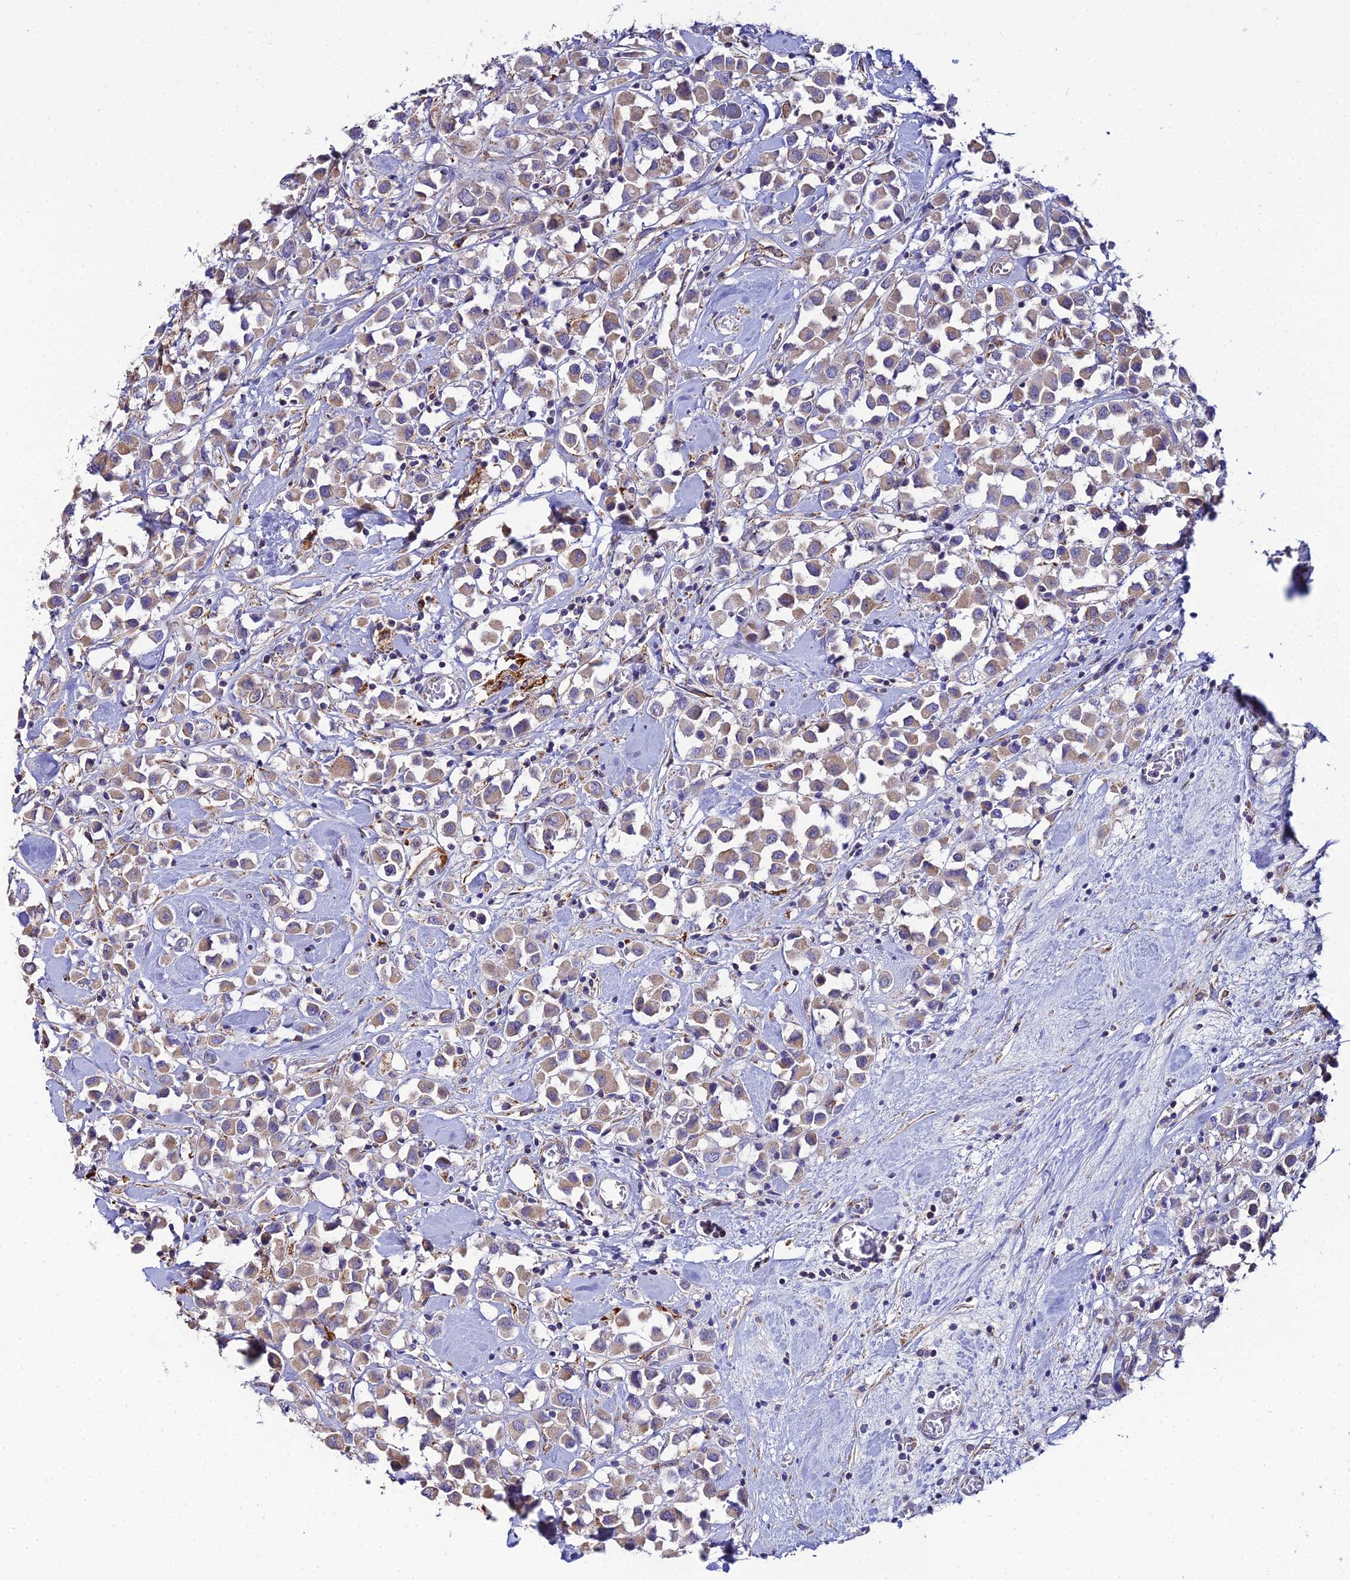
{"staining": {"intensity": "weak", "quantity": ">75%", "location": "cytoplasmic/membranous"}, "tissue": "breast cancer", "cell_type": "Tumor cells", "image_type": "cancer", "snomed": [{"axis": "morphology", "description": "Duct carcinoma"}, {"axis": "topography", "description": "Breast"}], "caption": "Human breast cancer stained with a brown dye exhibits weak cytoplasmic/membranous positive expression in about >75% of tumor cells.", "gene": "ACOT2", "patient": {"sex": "female", "age": 61}}